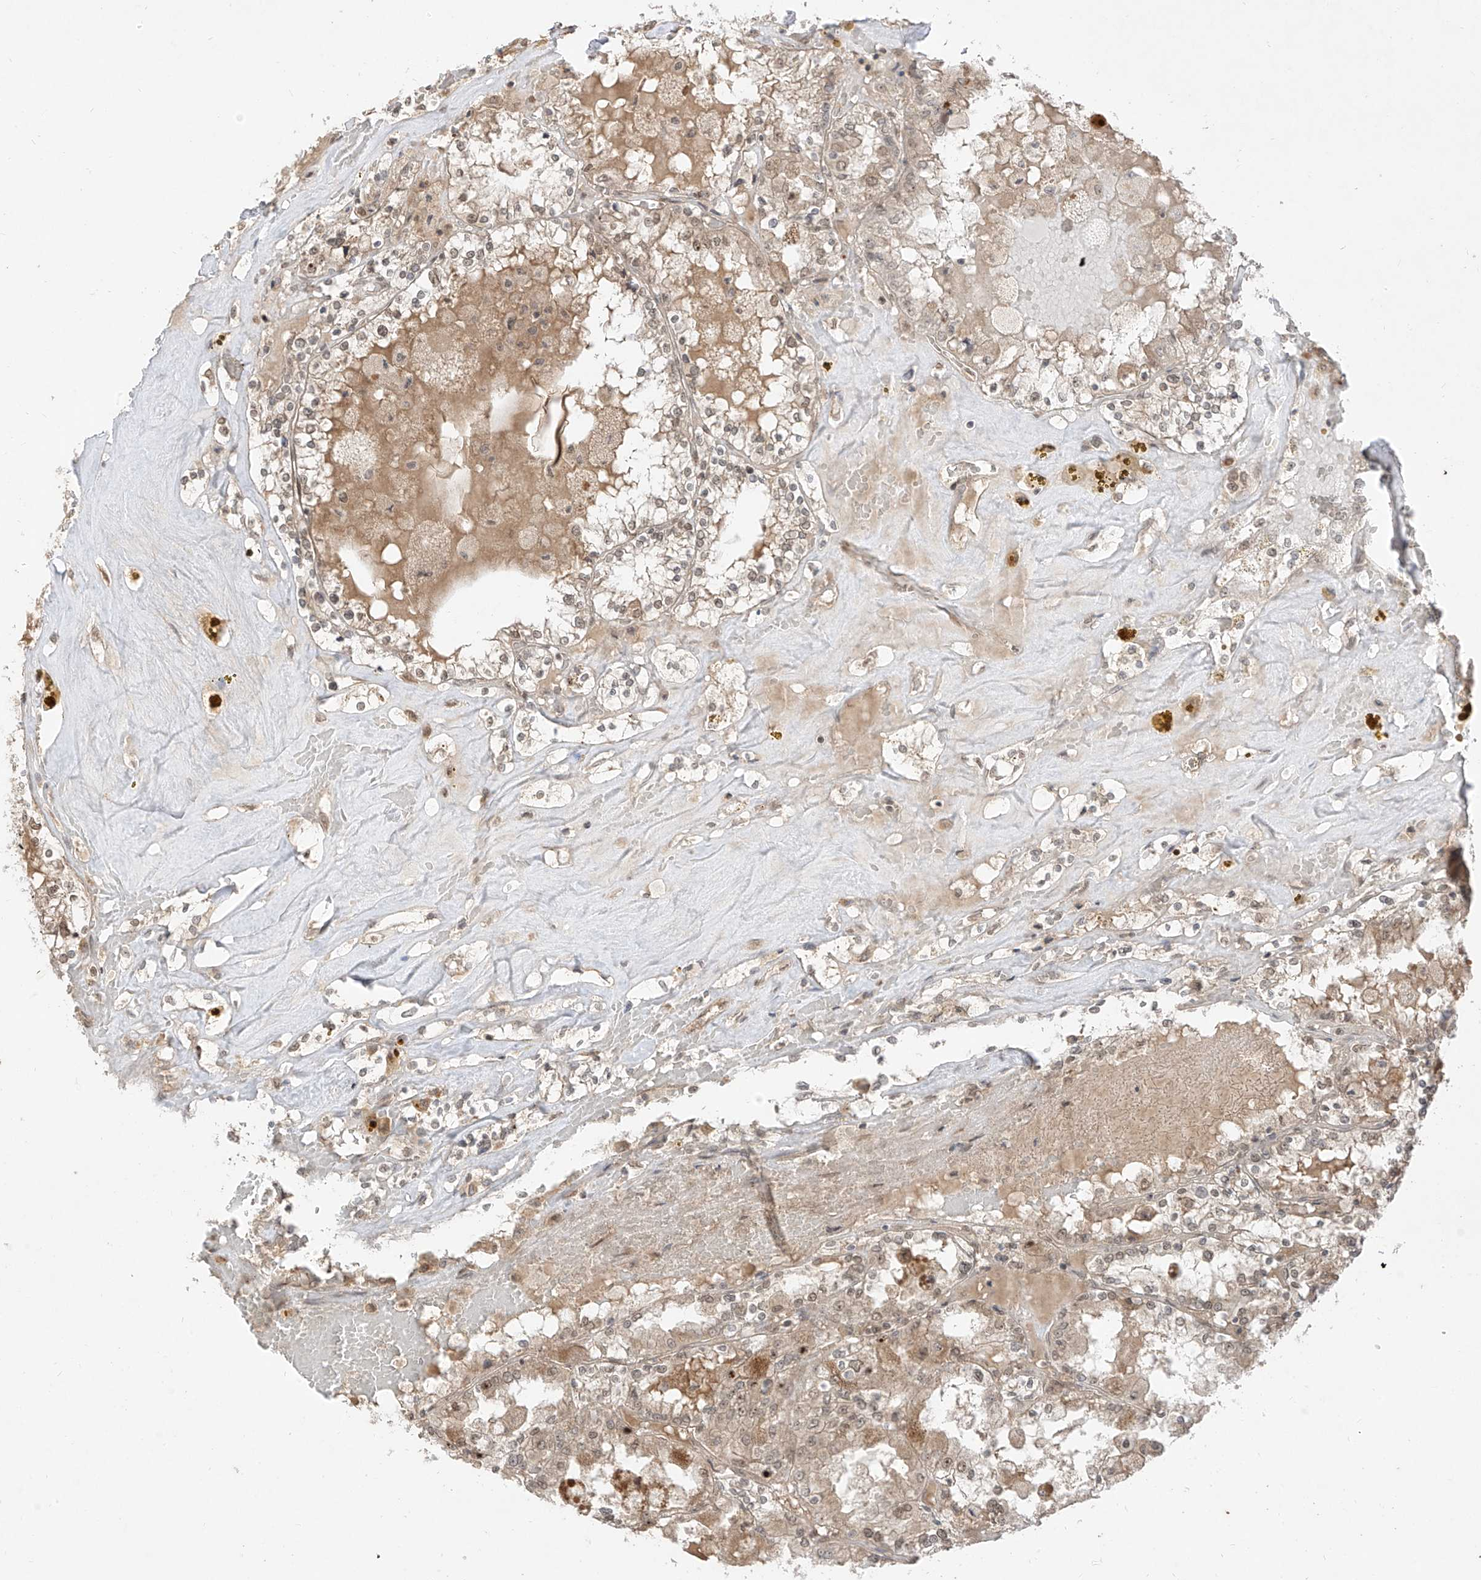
{"staining": {"intensity": "weak", "quantity": "25%-75%", "location": "nuclear"}, "tissue": "renal cancer", "cell_type": "Tumor cells", "image_type": "cancer", "snomed": [{"axis": "morphology", "description": "Adenocarcinoma, NOS"}, {"axis": "topography", "description": "Kidney"}], "caption": "Adenocarcinoma (renal) was stained to show a protein in brown. There is low levels of weak nuclear expression in approximately 25%-75% of tumor cells.", "gene": "LCOR", "patient": {"sex": "female", "age": 56}}